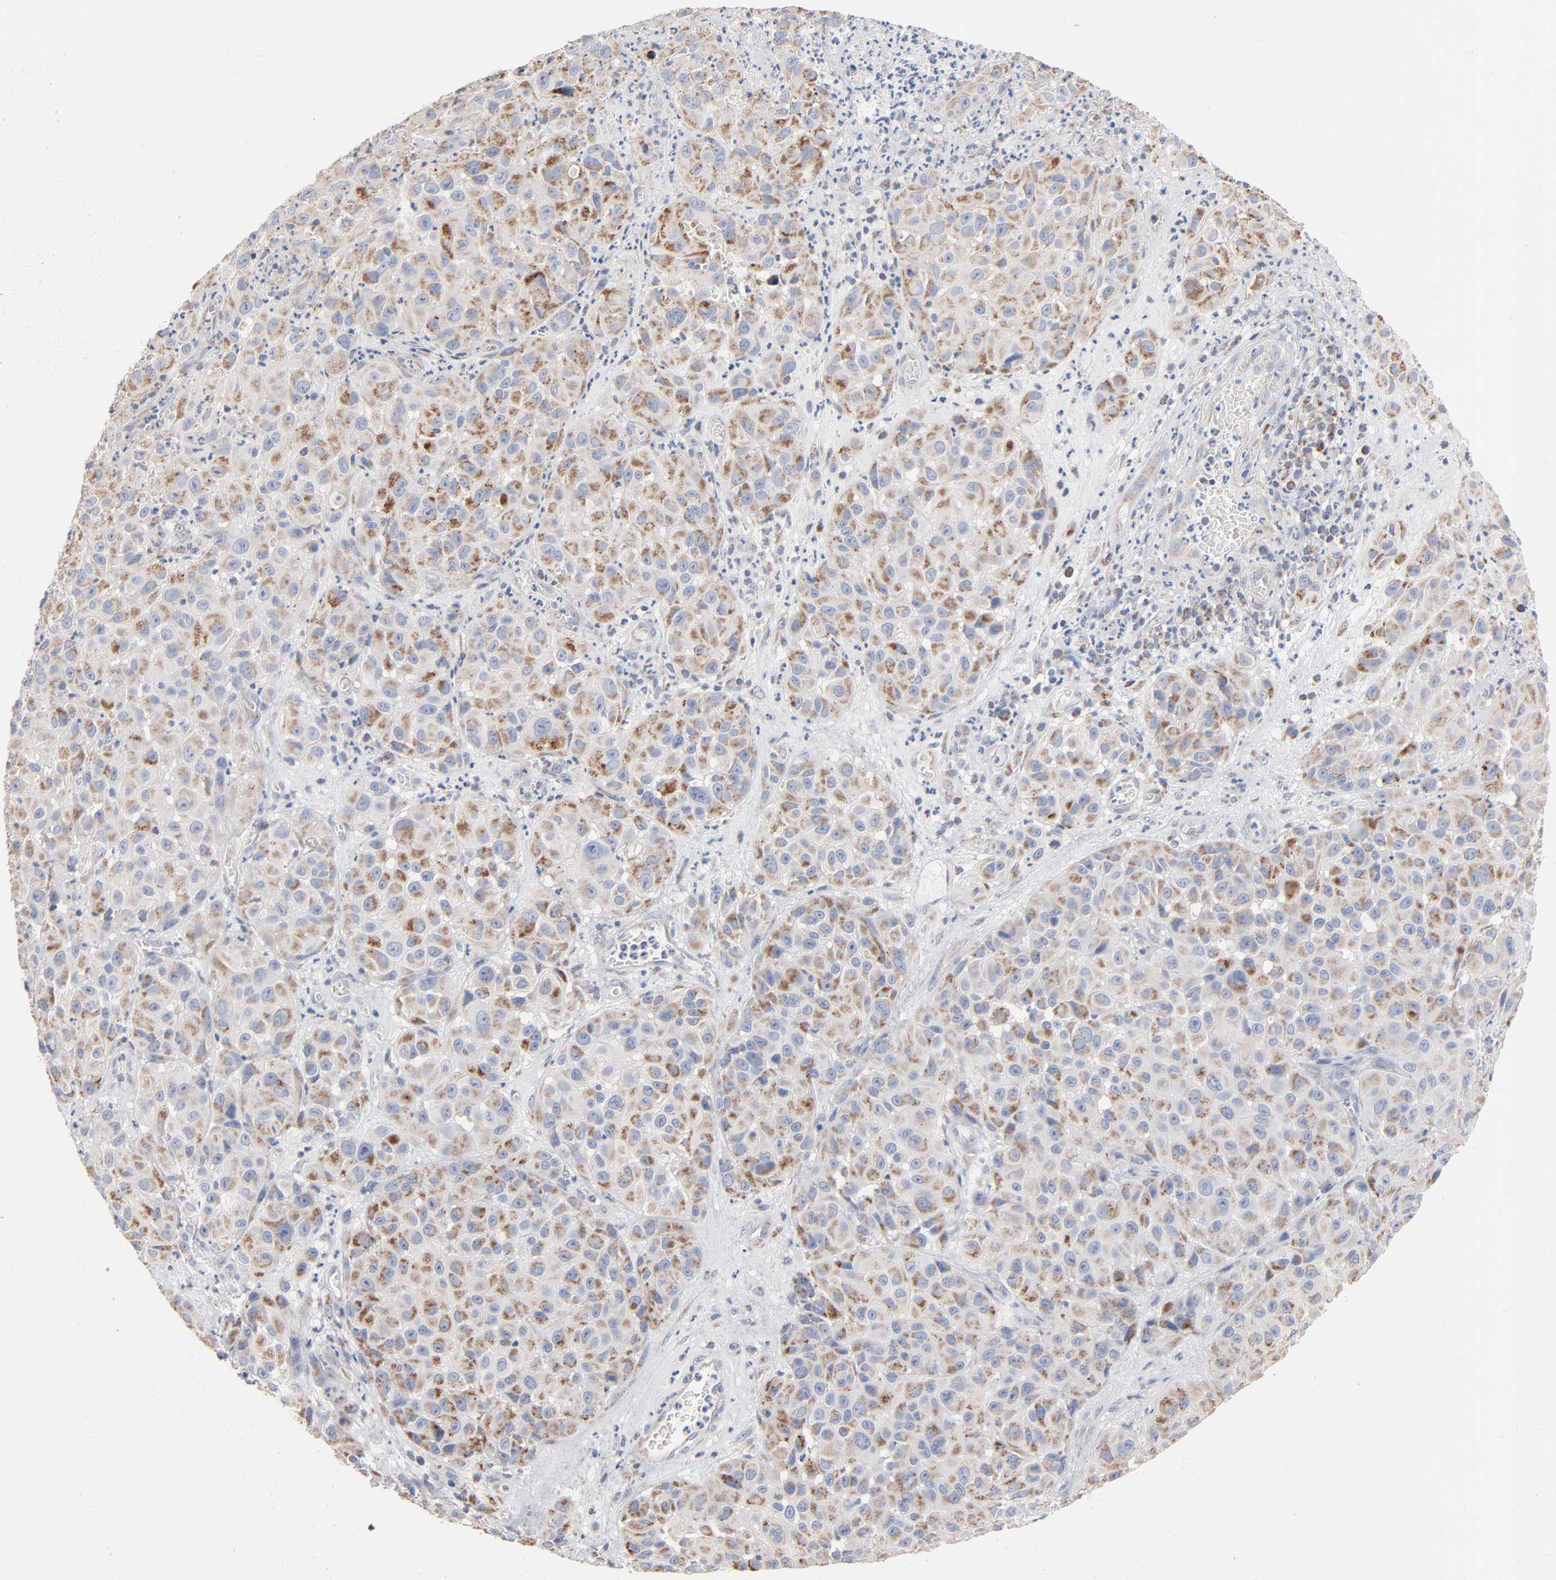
{"staining": {"intensity": "moderate", "quantity": ">75%", "location": "cytoplasmic/membranous"}, "tissue": "melanoma", "cell_type": "Tumor cells", "image_type": "cancer", "snomed": [{"axis": "morphology", "description": "Malignant melanoma, NOS"}, {"axis": "topography", "description": "Skin"}], "caption": "Immunohistochemistry (IHC) of human malignant melanoma reveals medium levels of moderate cytoplasmic/membranous positivity in approximately >75% of tumor cells. (brown staining indicates protein expression, while blue staining denotes nuclei).", "gene": "UQCRC1", "patient": {"sex": "female", "age": 21}}